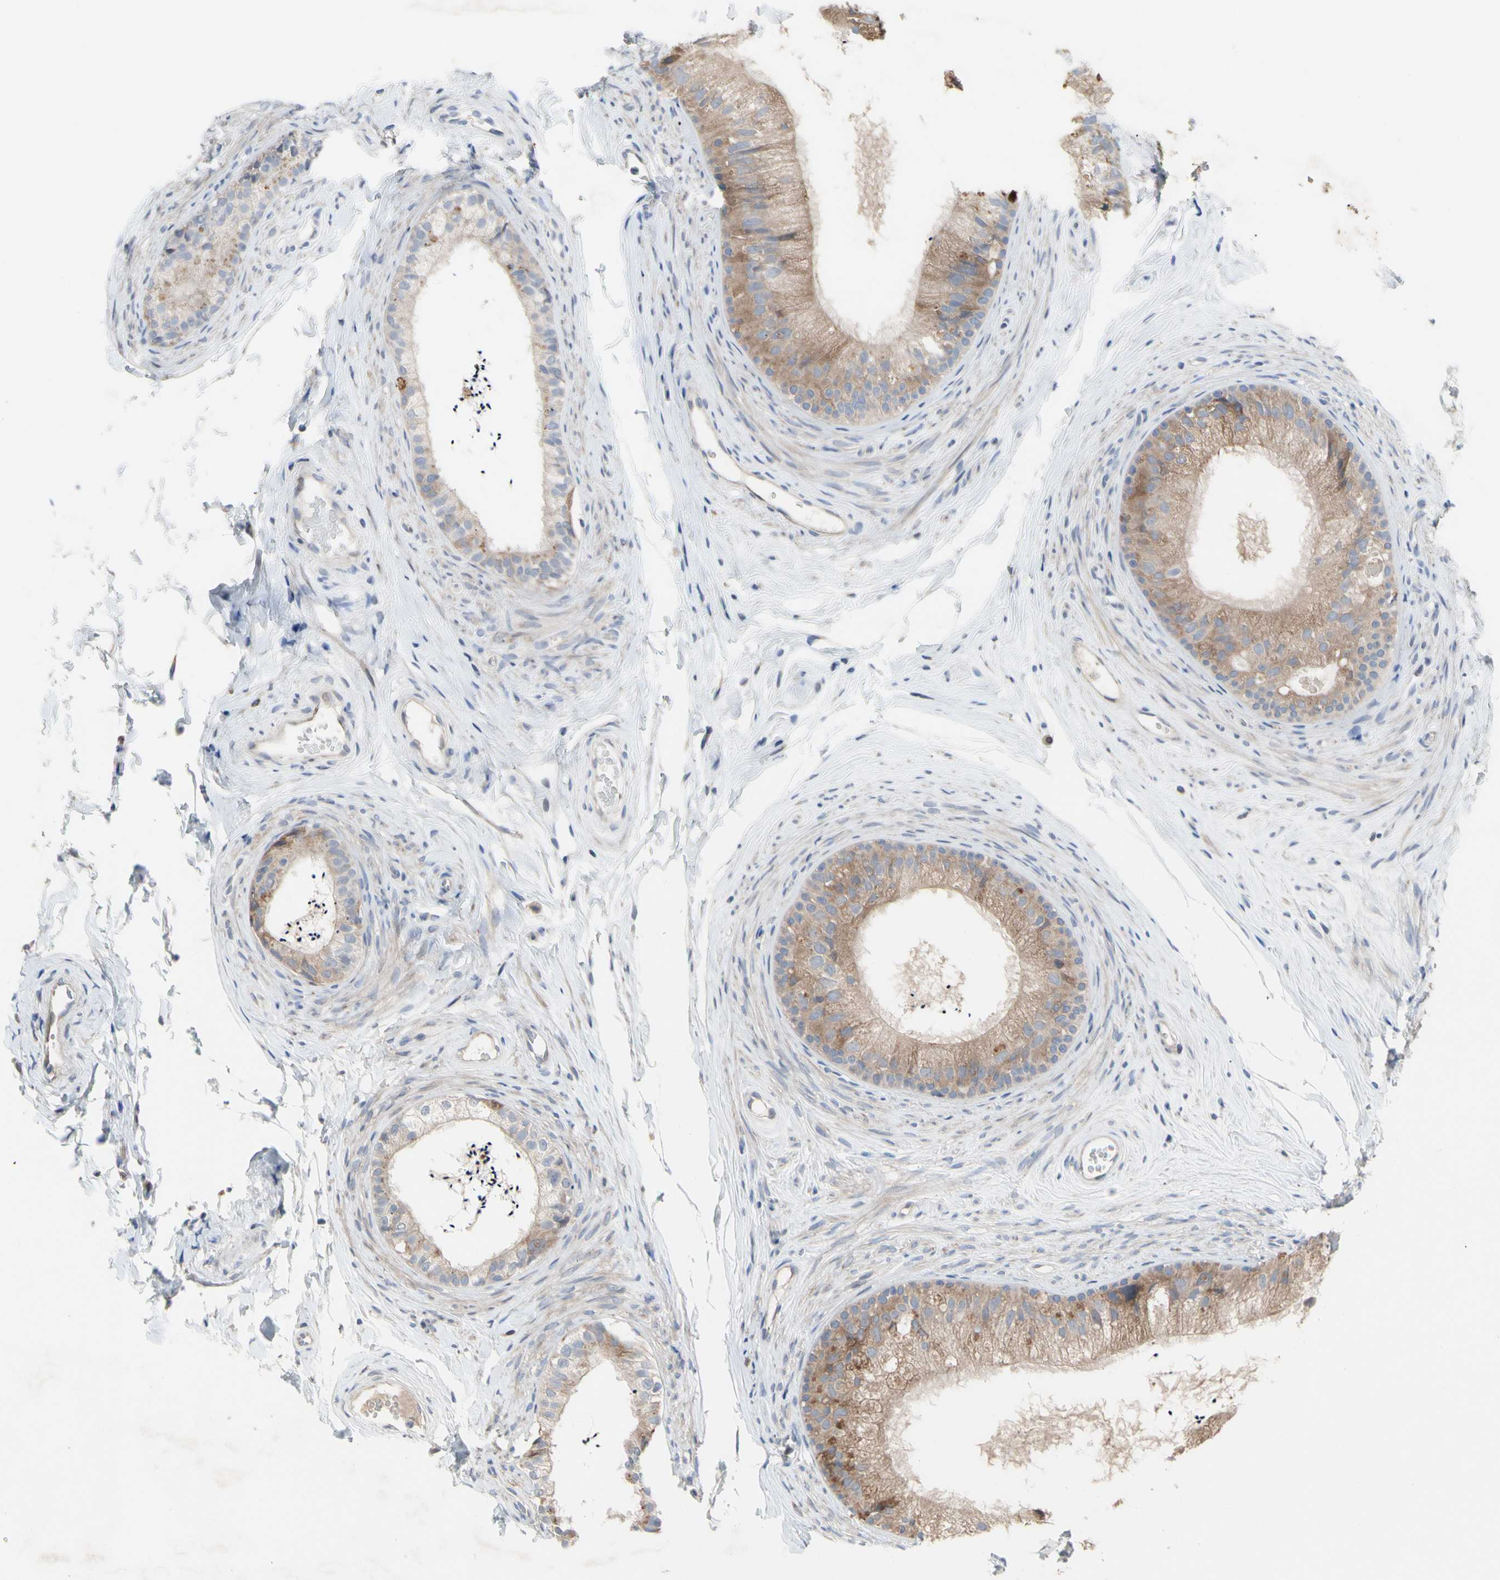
{"staining": {"intensity": "moderate", "quantity": ">75%", "location": "cytoplasmic/membranous"}, "tissue": "epididymis", "cell_type": "Glandular cells", "image_type": "normal", "snomed": [{"axis": "morphology", "description": "Normal tissue, NOS"}, {"axis": "topography", "description": "Epididymis"}], "caption": "Immunohistochemical staining of normal epididymis shows medium levels of moderate cytoplasmic/membranous staining in approximately >75% of glandular cells.", "gene": "TTC14", "patient": {"sex": "male", "age": 56}}